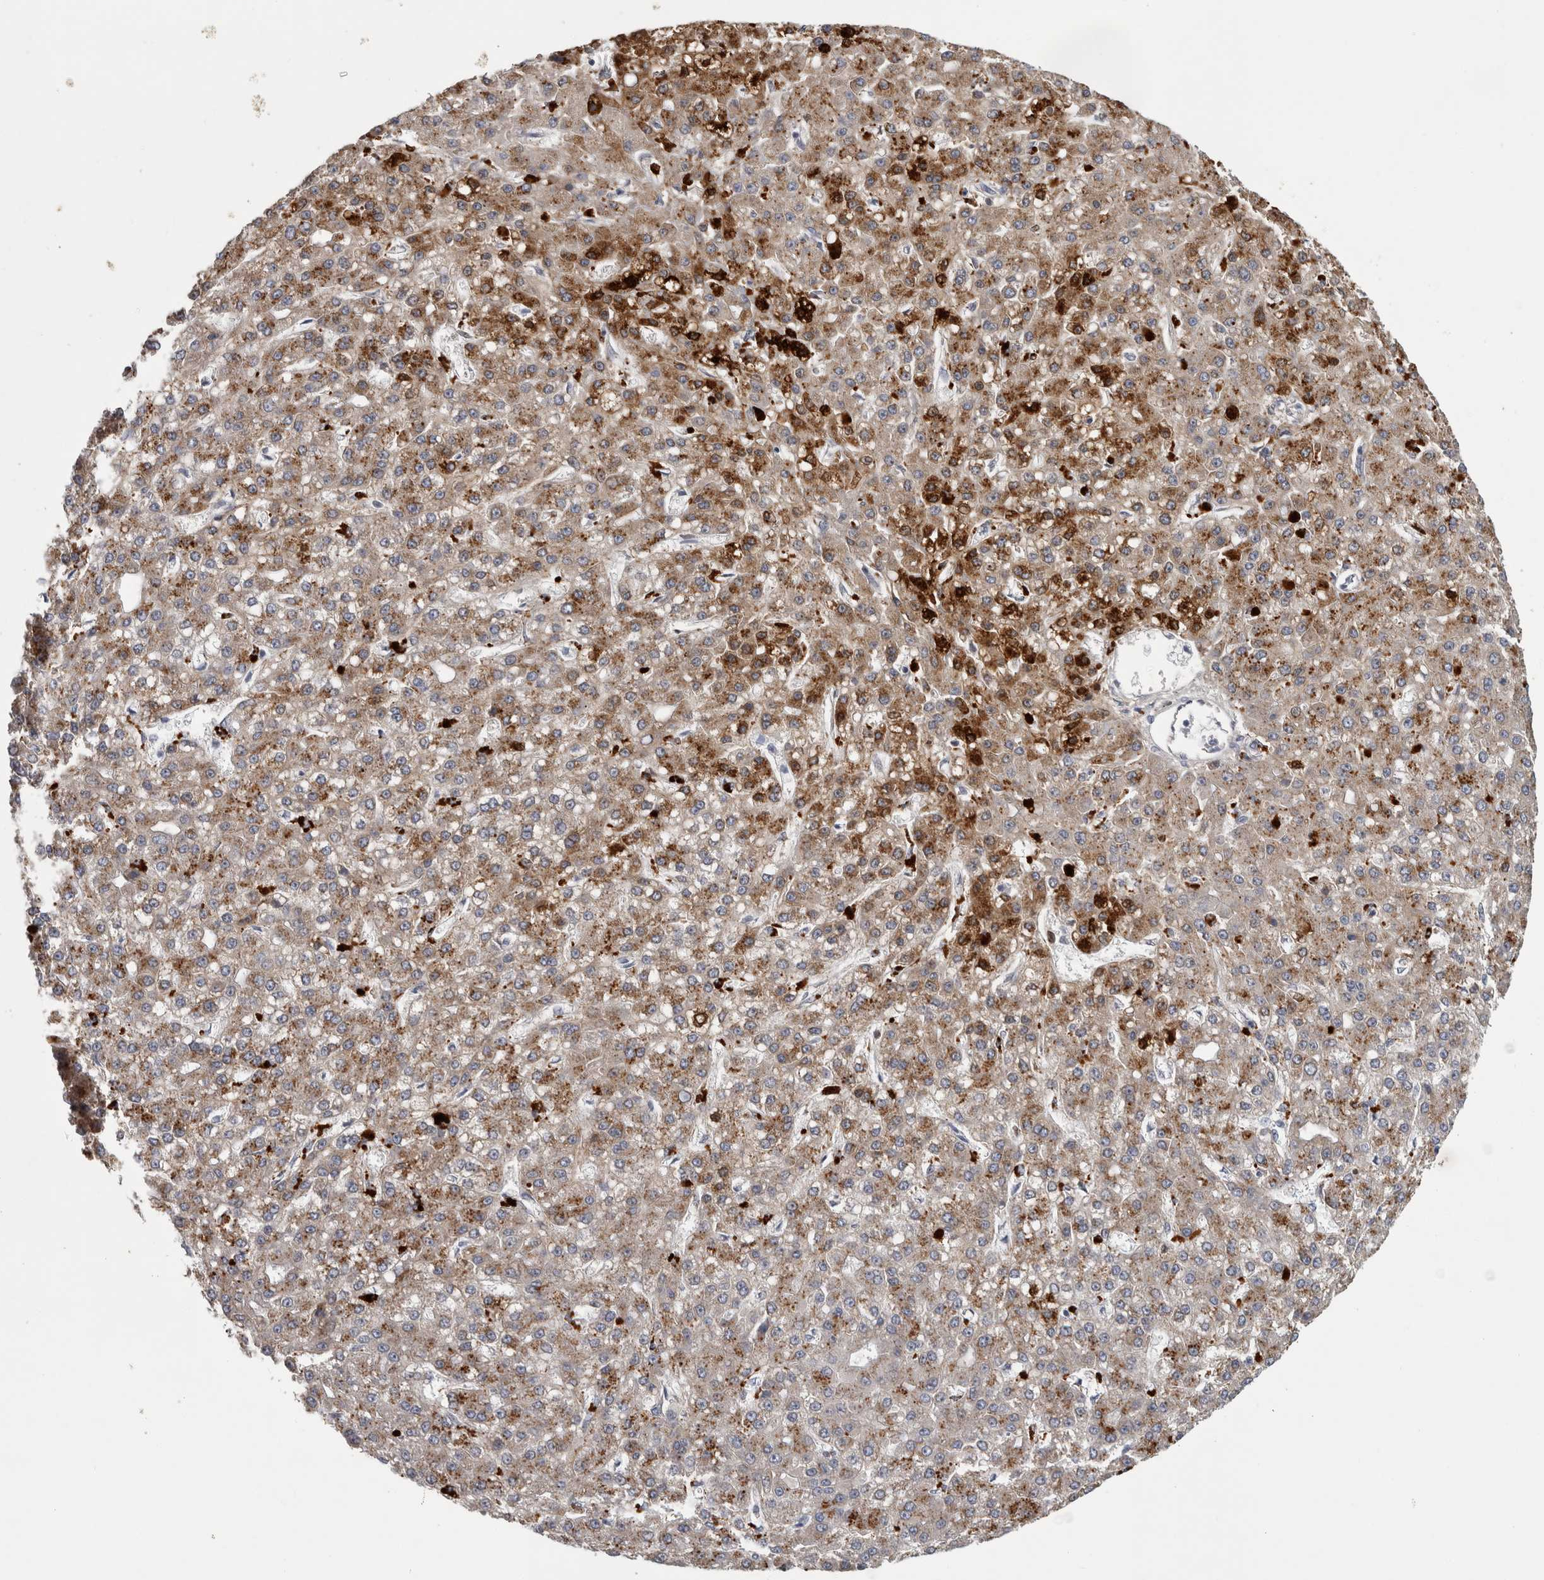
{"staining": {"intensity": "moderate", "quantity": ">75%", "location": "cytoplasmic/membranous"}, "tissue": "liver cancer", "cell_type": "Tumor cells", "image_type": "cancer", "snomed": [{"axis": "morphology", "description": "Carcinoma, Hepatocellular, NOS"}, {"axis": "topography", "description": "Liver"}], "caption": "Protein staining by IHC reveals moderate cytoplasmic/membranous positivity in about >75% of tumor cells in liver hepatocellular carcinoma.", "gene": "ATXN2", "patient": {"sex": "male", "age": 67}}